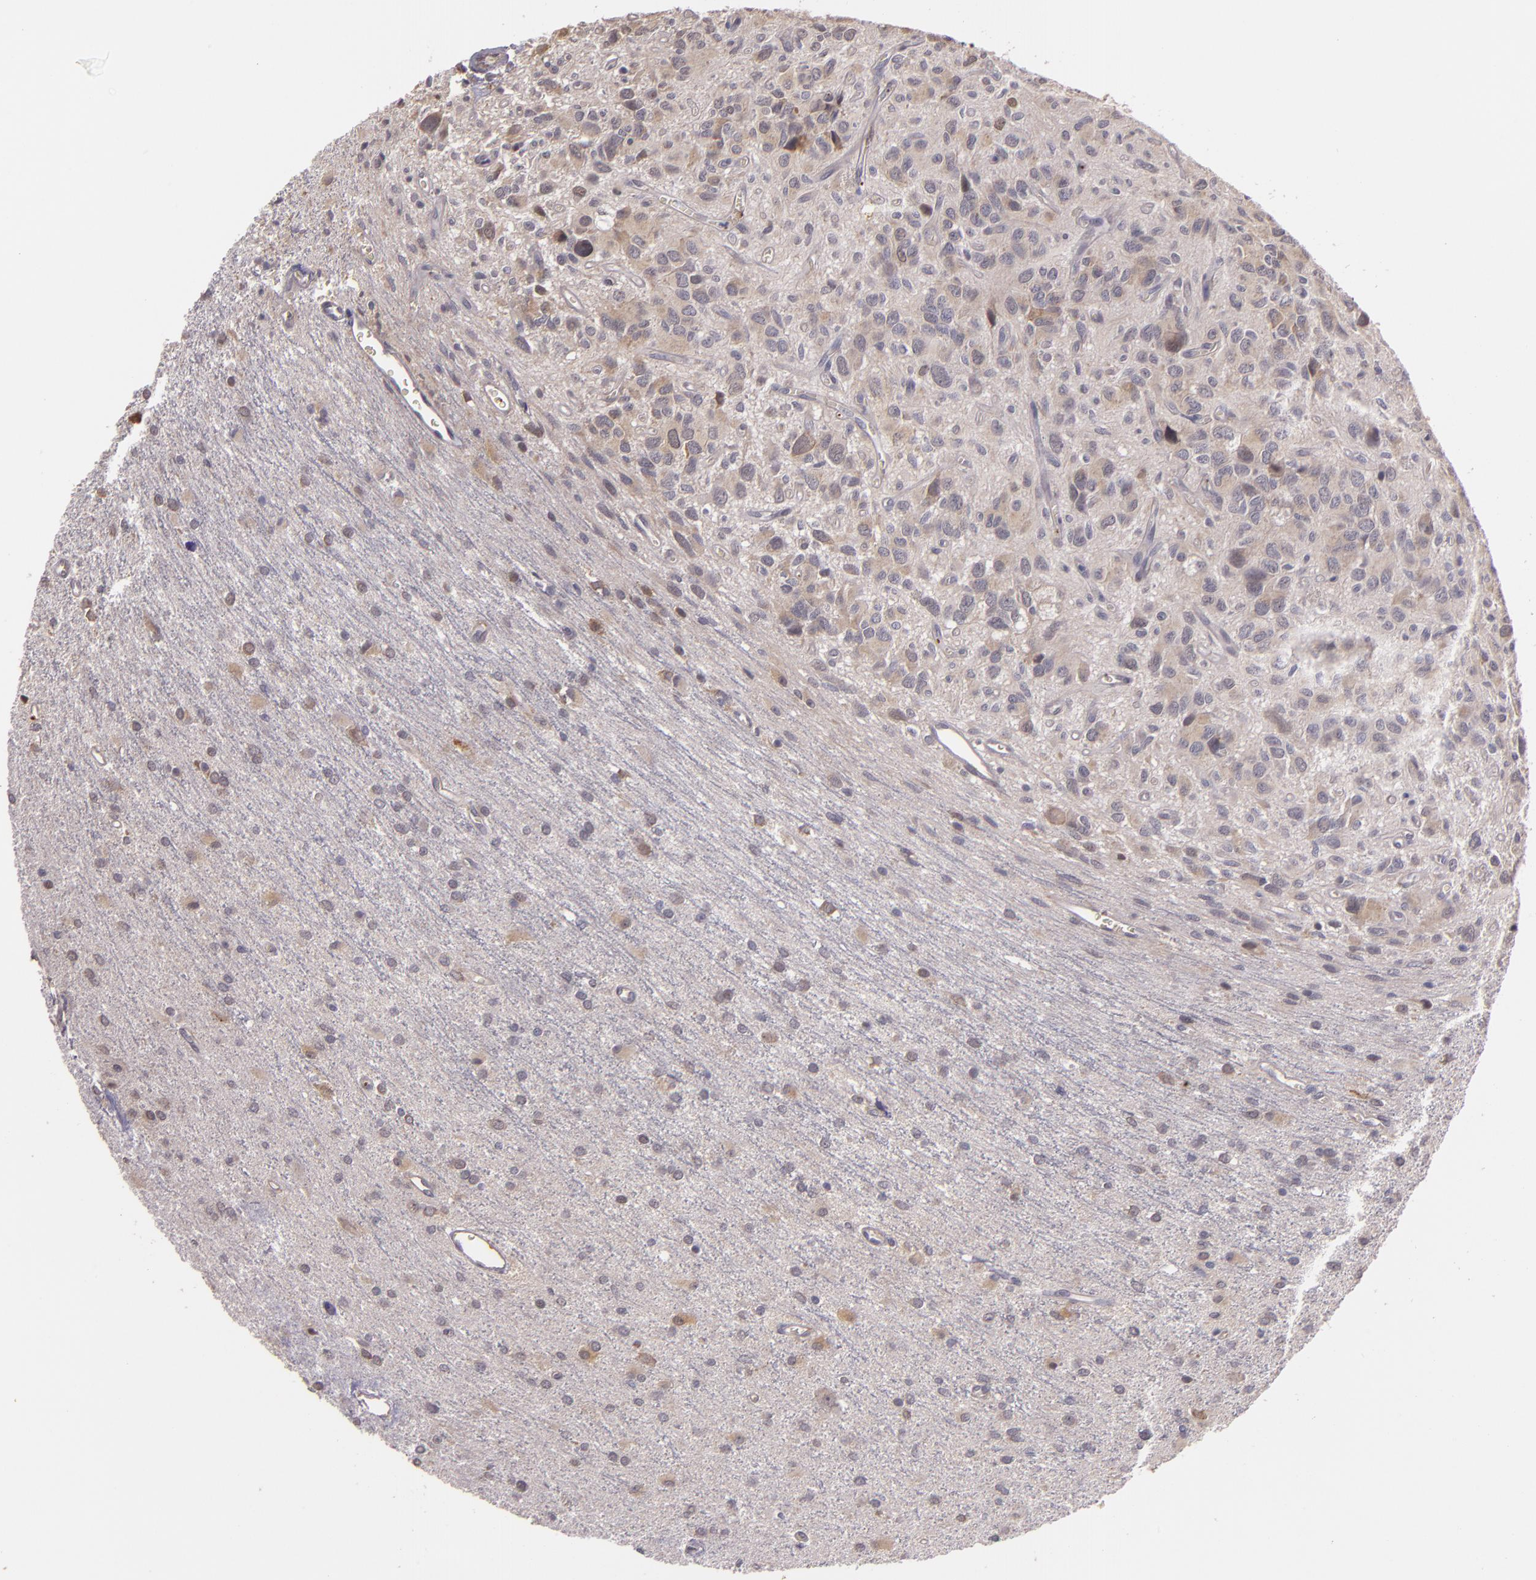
{"staining": {"intensity": "negative", "quantity": "none", "location": "none"}, "tissue": "glioma", "cell_type": "Tumor cells", "image_type": "cancer", "snomed": [{"axis": "morphology", "description": "Glioma, malignant, Low grade"}, {"axis": "topography", "description": "Brain"}], "caption": "Glioma was stained to show a protein in brown. There is no significant expression in tumor cells.", "gene": "SYTL4", "patient": {"sex": "female", "age": 15}}